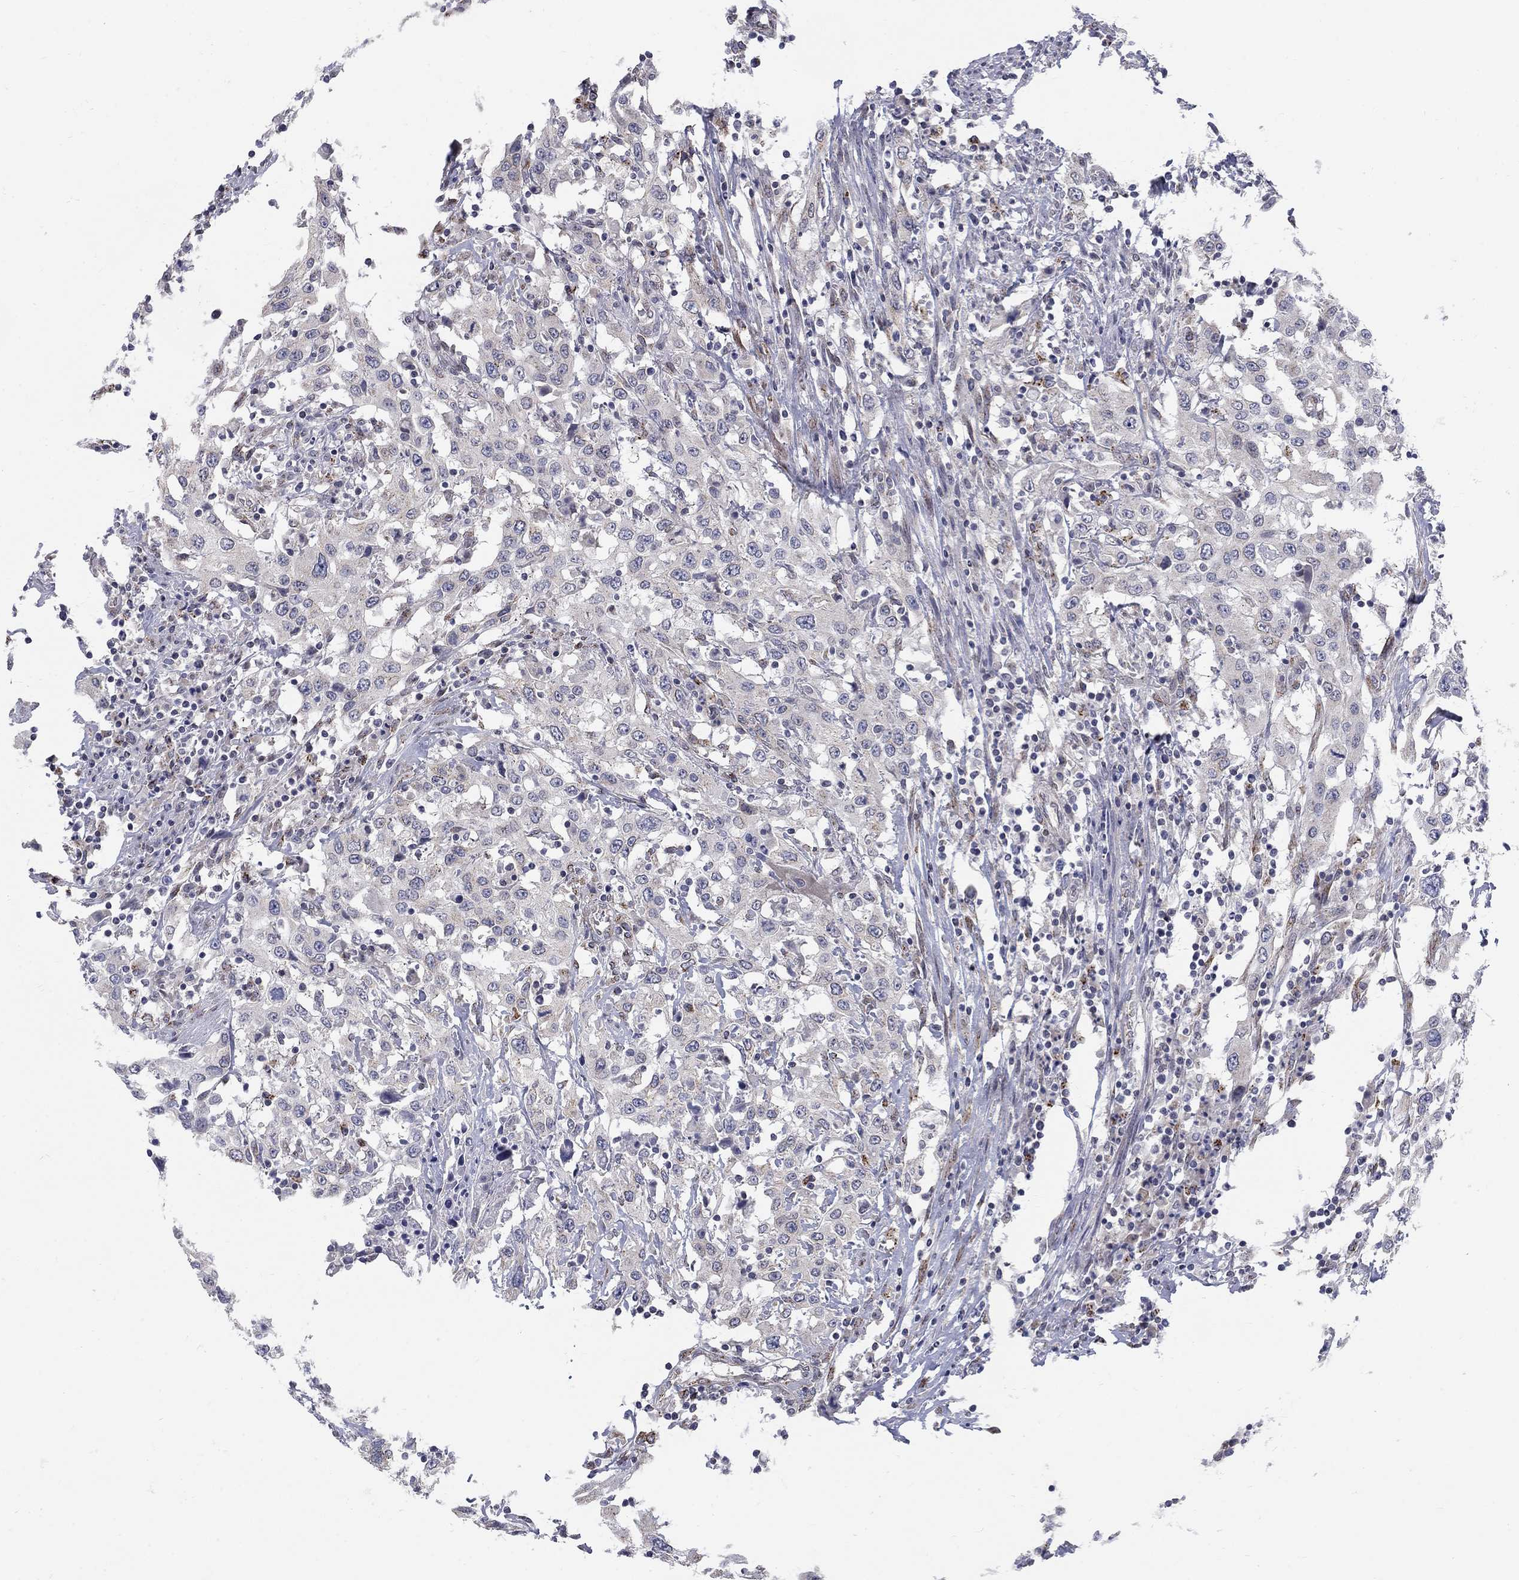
{"staining": {"intensity": "negative", "quantity": "none", "location": "none"}, "tissue": "urothelial cancer", "cell_type": "Tumor cells", "image_type": "cancer", "snomed": [{"axis": "morphology", "description": "Urothelial carcinoma, High grade"}, {"axis": "topography", "description": "Urinary bladder"}], "caption": "This image is of high-grade urothelial carcinoma stained with immunohistochemistry to label a protein in brown with the nuclei are counter-stained blue. There is no expression in tumor cells.", "gene": "PANK3", "patient": {"sex": "male", "age": 61}}